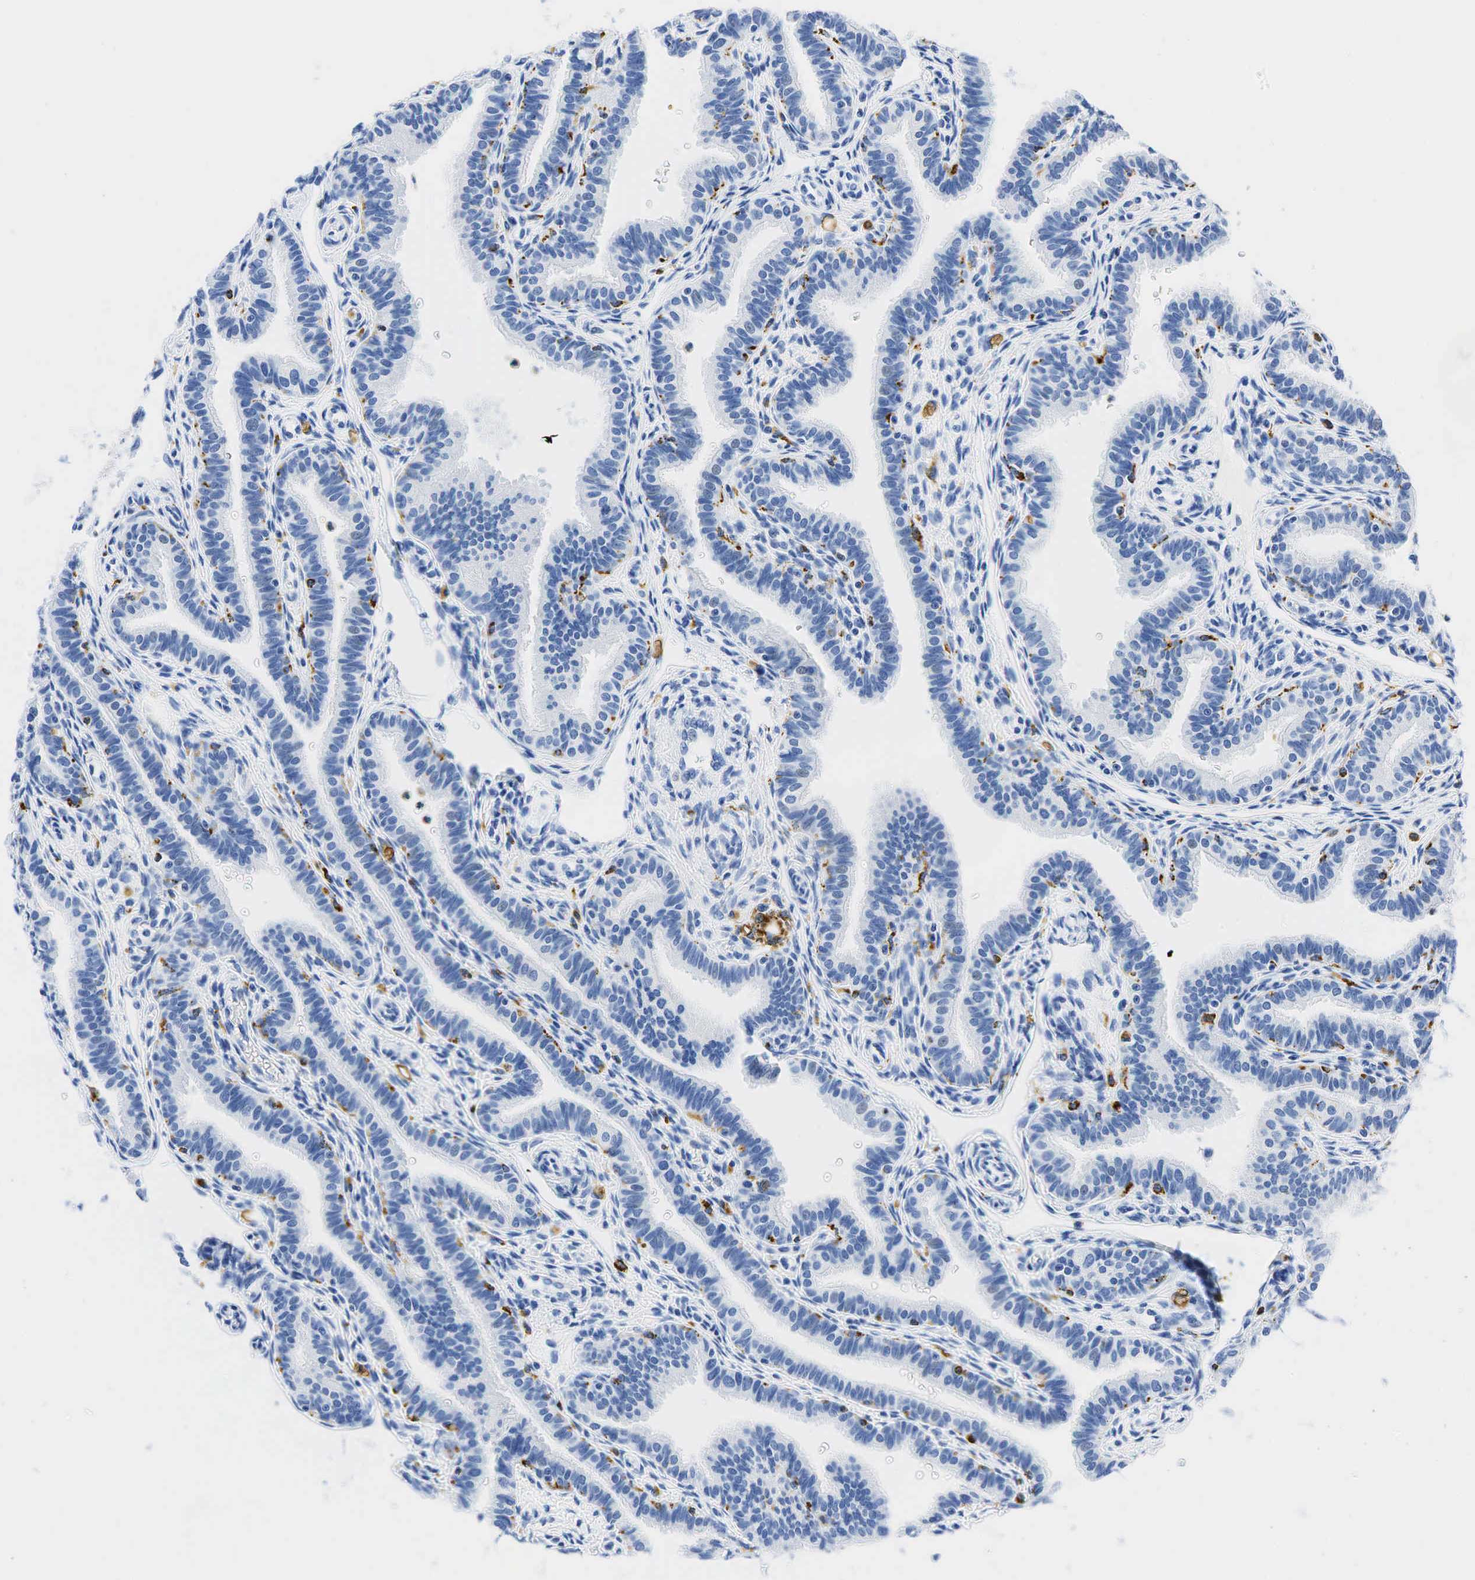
{"staining": {"intensity": "negative", "quantity": "none", "location": "none"}, "tissue": "fallopian tube", "cell_type": "Glandular cells", "image_type": "normal", "snomed": [{"axis": "morphology", "description": "Normal tissue, NOS"}, {"axis": "topography", "description": "Fallopian tube"}], "caption": "Immunohistochemistry (IHC) micrograph of unremarkable fallopian tube stained for a protein (brown), which exhibits no expression in glandular cells.", "gene": "CD68", "patient": {"sex": "female", "age": 32}}